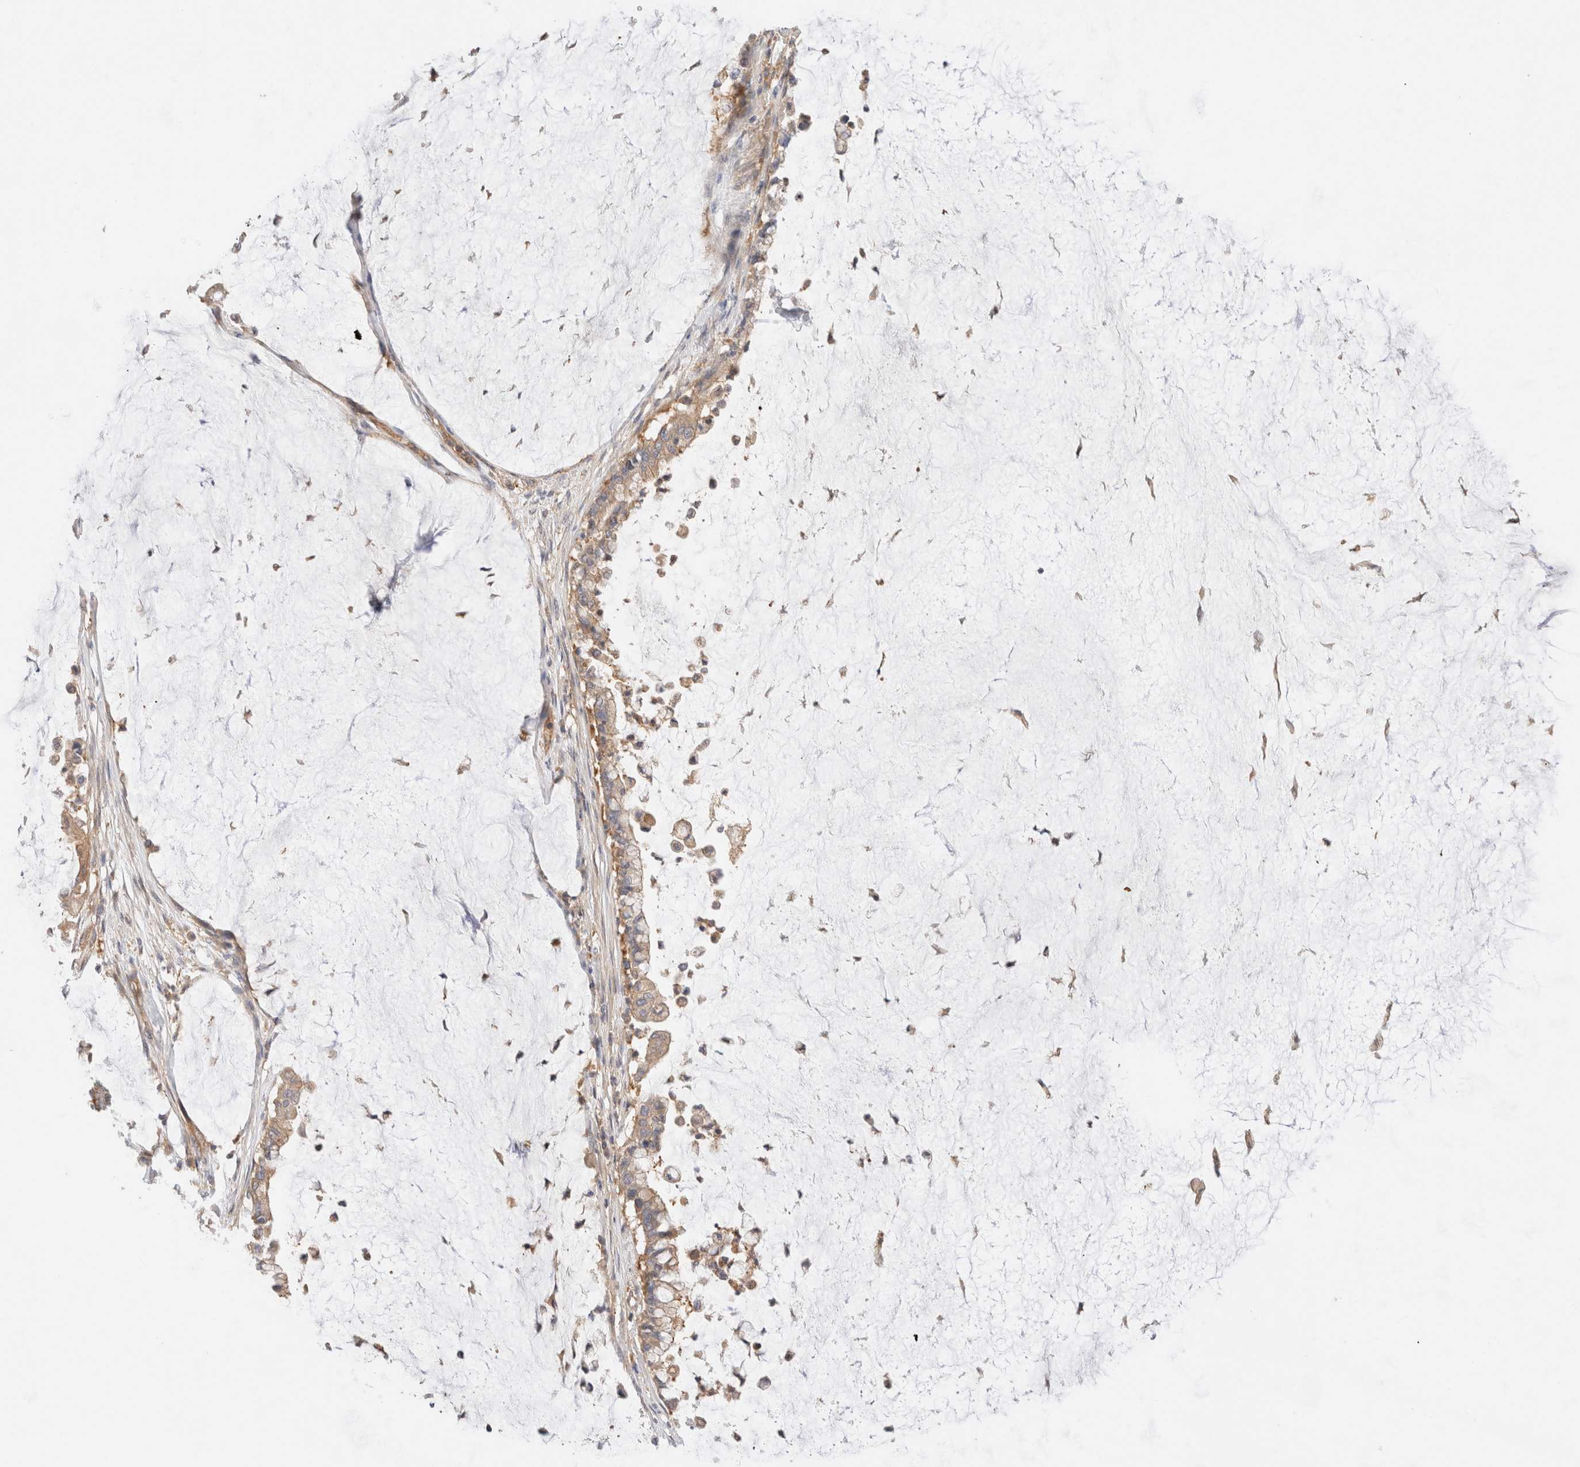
{"staining": {"intensity": "weak", "quantity": ">75%", "location": "cytoplasmic/membranous"}, "tissue": "pancreatic cancer", "cell_type": "Tumor cells", "image_type": "cancer", "snomed": [{"axis": "morphology", "description": "Adenocarcinoma, NOS"}, {"axis": "topography", "description": "Pancreas"}], "caption": "A histopathology image of adenocarcinoma (pancreatic) stained for a protein reveals weak cytoplasmic/membranous brown staining in tumor cells.", "gene": "RABEP1", "patient": {"sex": "male", "age": 41}}